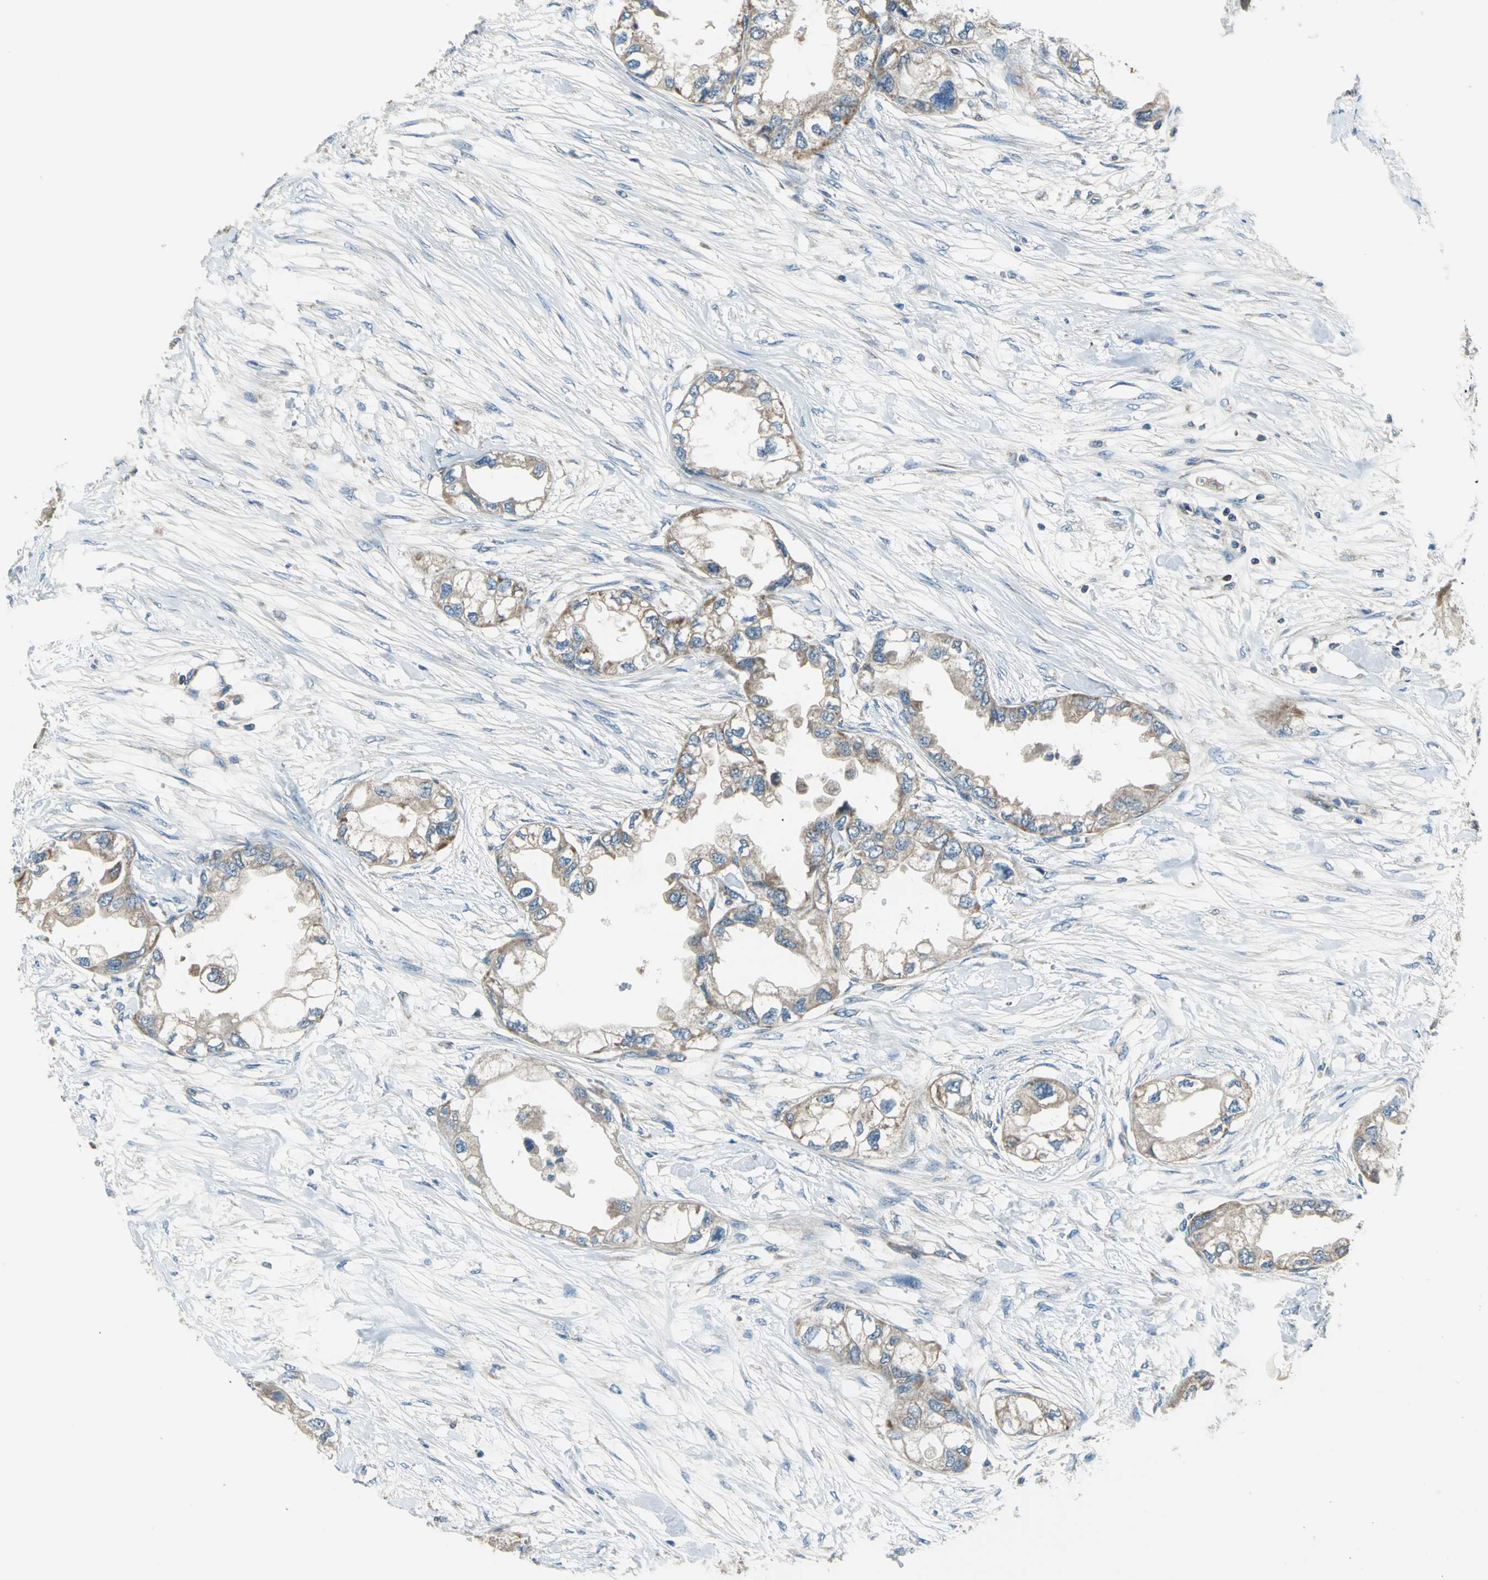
{"staining": {"intensity": "moderate", "quantity": ">75%", "location": "cytoplasmic/membranous"}, "tissue": "endometrial cancer", "cell_type": "Tumor cells", "image_type": "cancer", "snomed": [{"axis": "morphology", "description": "Adenocarcinoma, NOS"}, {"axis": "topography", "description": "Endometrium"}], "caption": "Brown immunohistochemical staining in human adenocarcinoma (endometrial) displays moderate cytoplasmic/membranous staining in approximately >75% of tumor cells. The staining was performed using DAB (3,3'-diaminobenzidine), with brown indicating positive protein expression. Nuclei are stained blue with hematoxylin.", "gene": "TRAK1", "patient": {"sex": "female", "age": 67}}